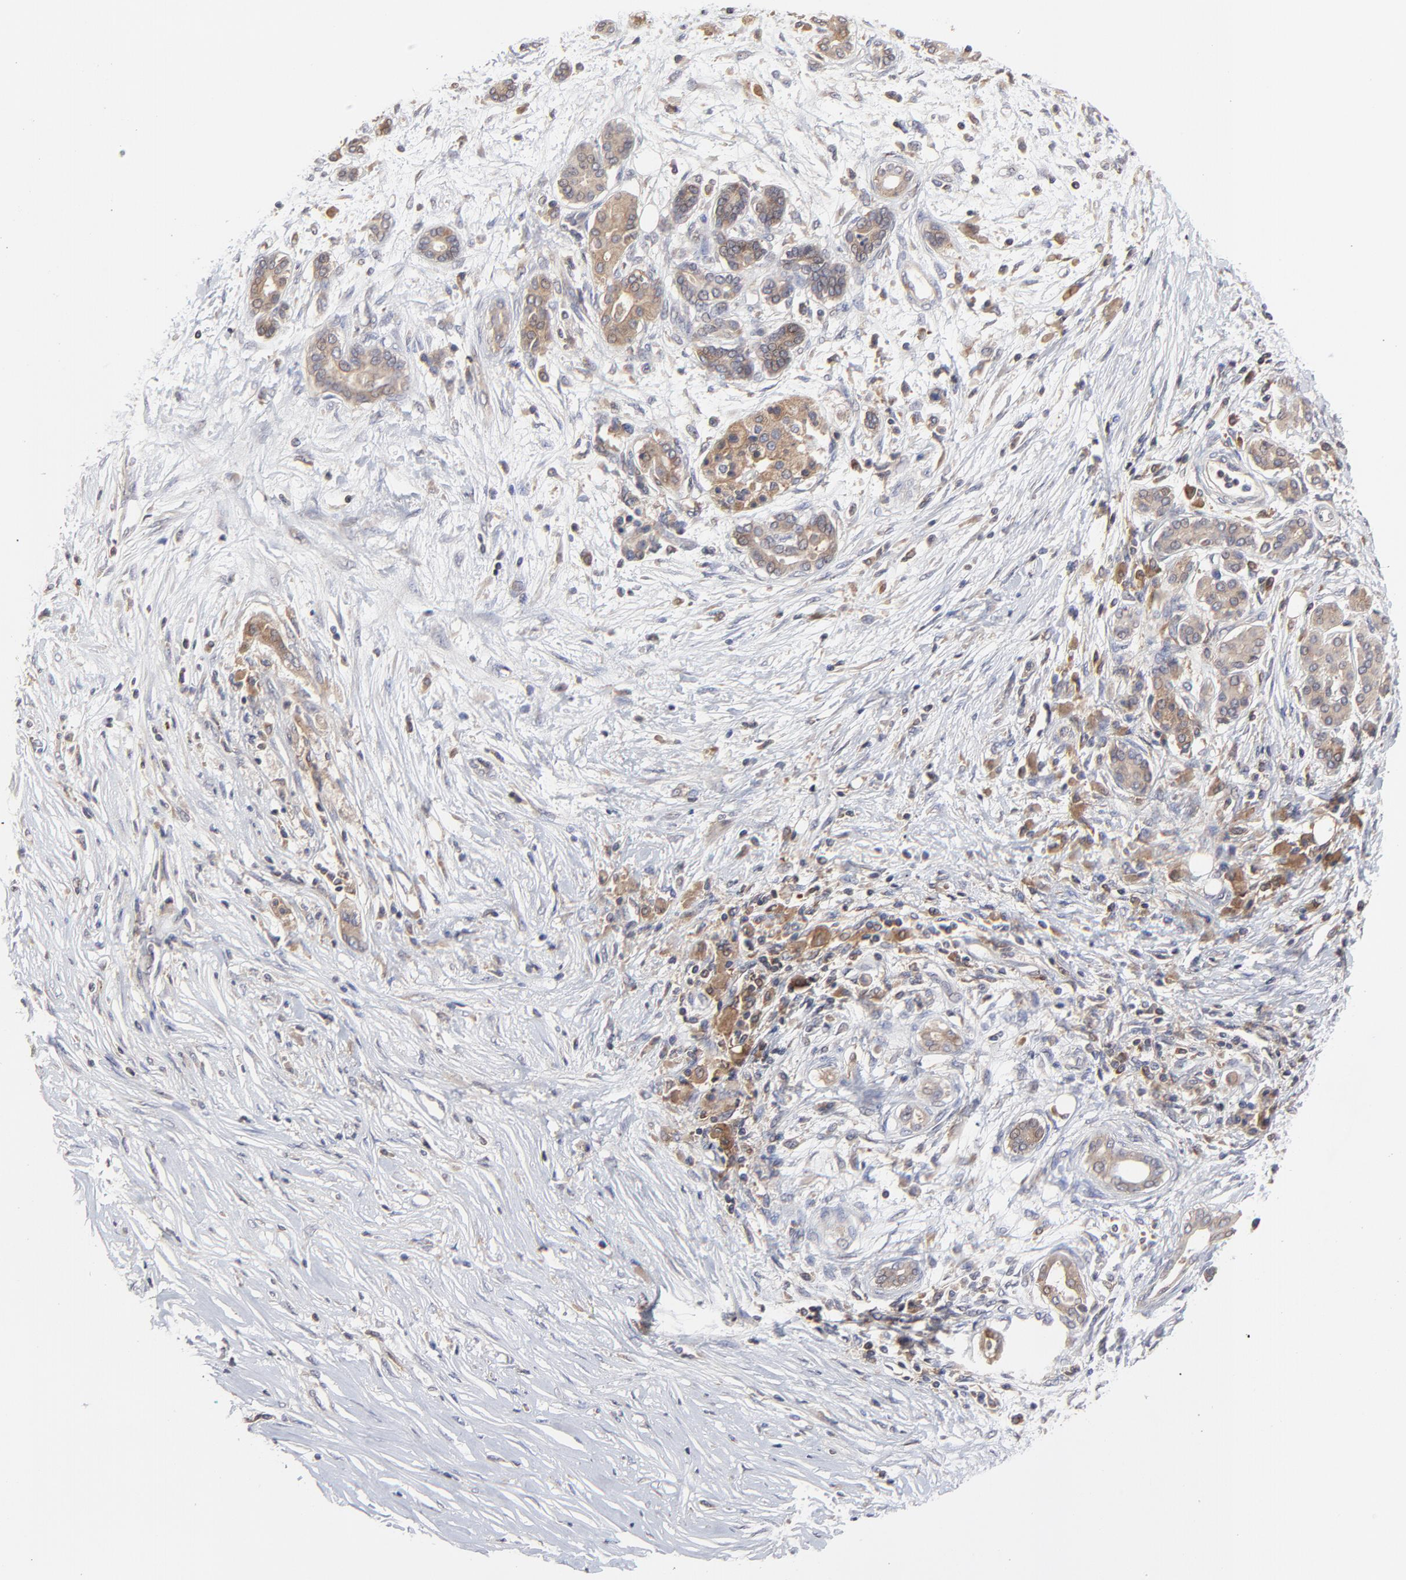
{"staining": {"intensity": "moderate", "quantity": ">75%", "location": "cytoplasmic/membranous"}, "tissue": "pancreatic cancer", "cell_type": "Tumor cells", "image_type": "cancer", "snomed": [{"axis": "morphology", "description": "Adenocarcinoma, NOS"}, {"axis": "topography", "description": "Pancreas"}], "caption": "Immunohistochemistry of pancreatic cancer displays medium levels of moderate cytoplasmic/membranous positivity in about >75% of tumor cells.", "gene": "RAB9A", "patient": {"sex": "female", "age": 59}}